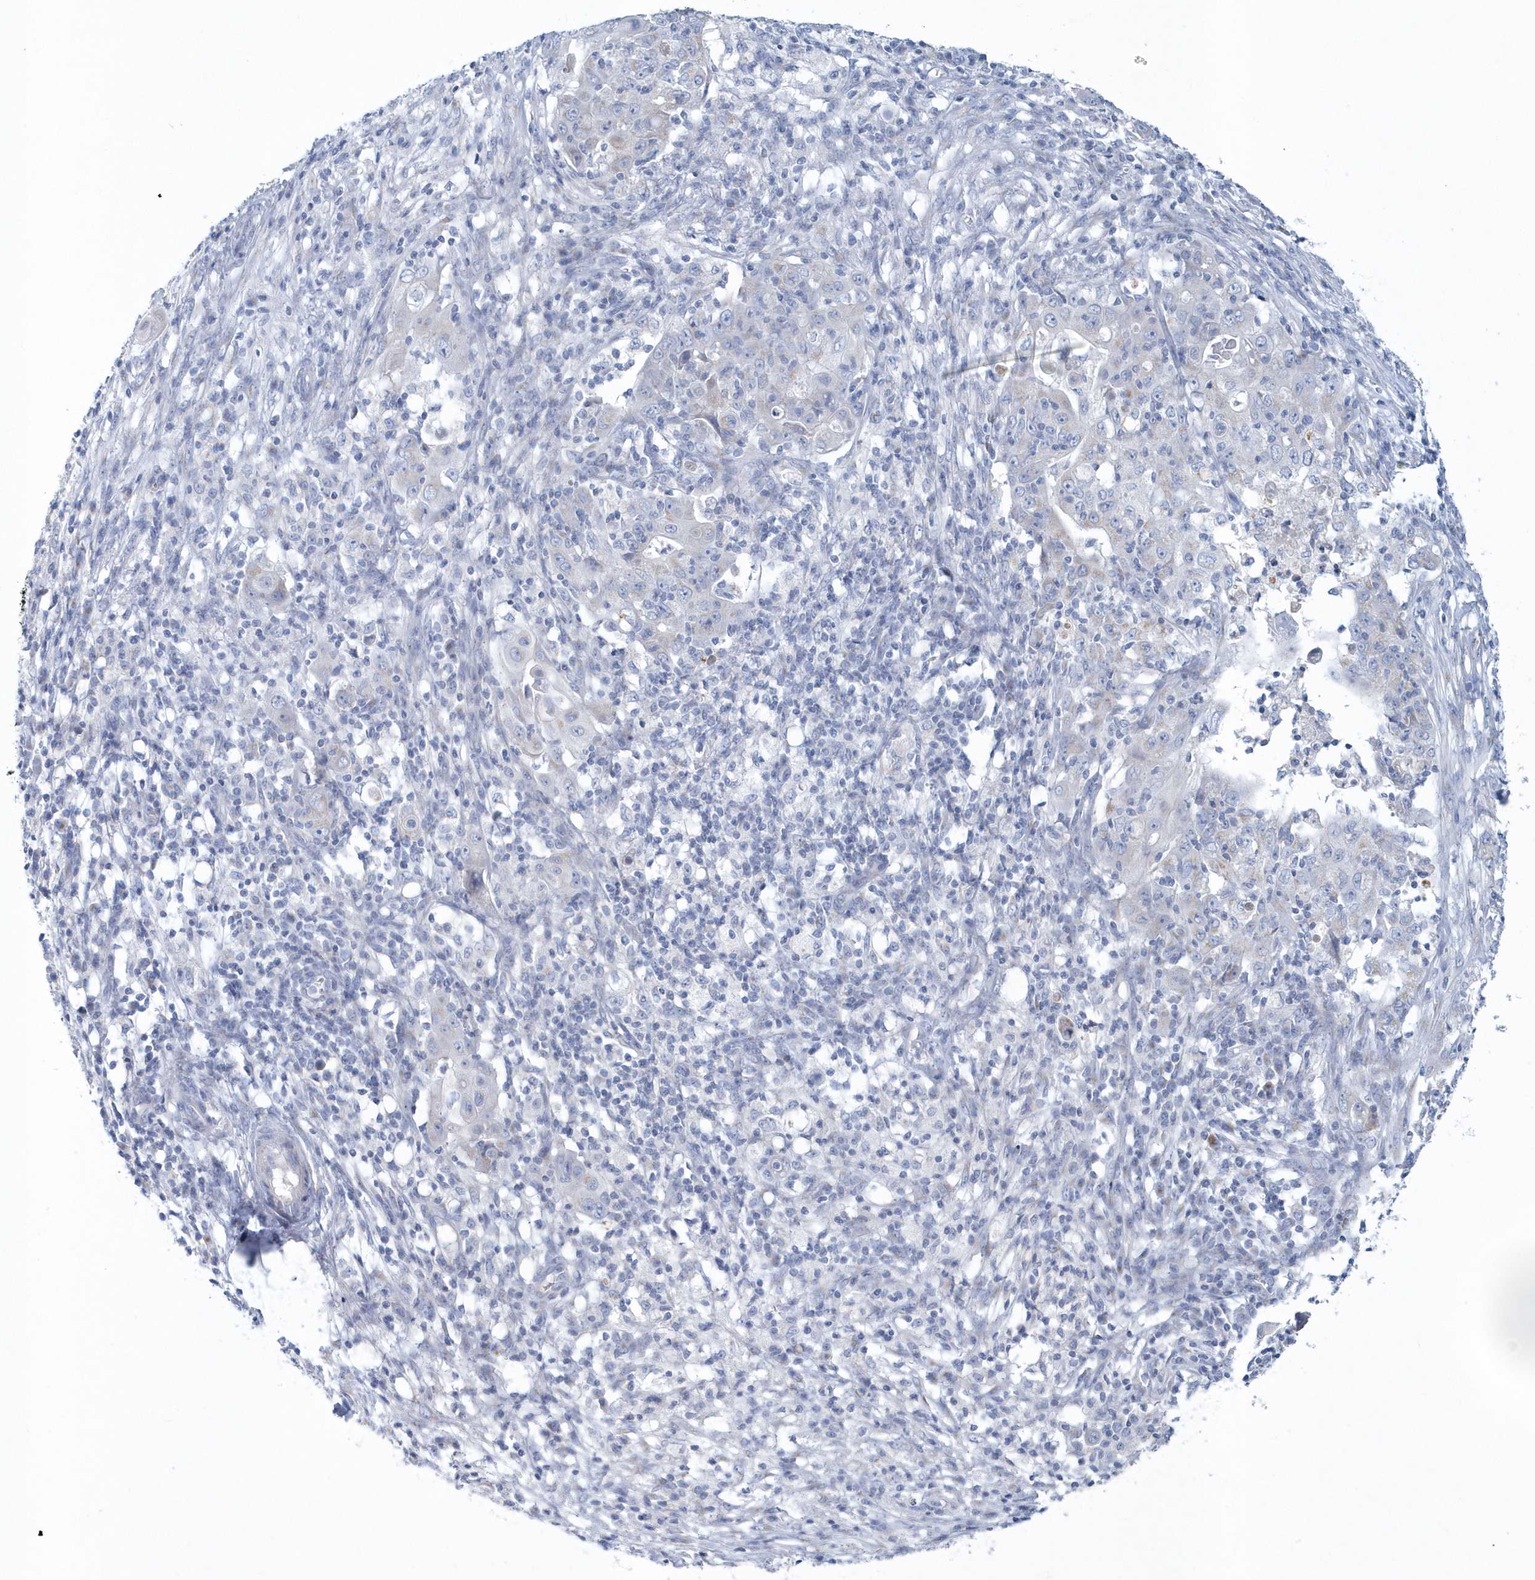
{"staining": {"intensity": "negative", "quantity": "none", "location": "none"}, "tissue": "ovarian cancer", "cell_type": "Tumor cells", "image_type": "cancer", "snomed": [{"axis": "morphology", "description": "Carcinoma, endometroid"}, {"axis": "topography", "description": "Ovary"}], "caption": "Endometroid carcinoma (ovarian) was stained to show a protein in brown. There is no significant expression in tumor cells.", "gene": "SPATA18", "patient": {"sex": "female", "age": 42}}